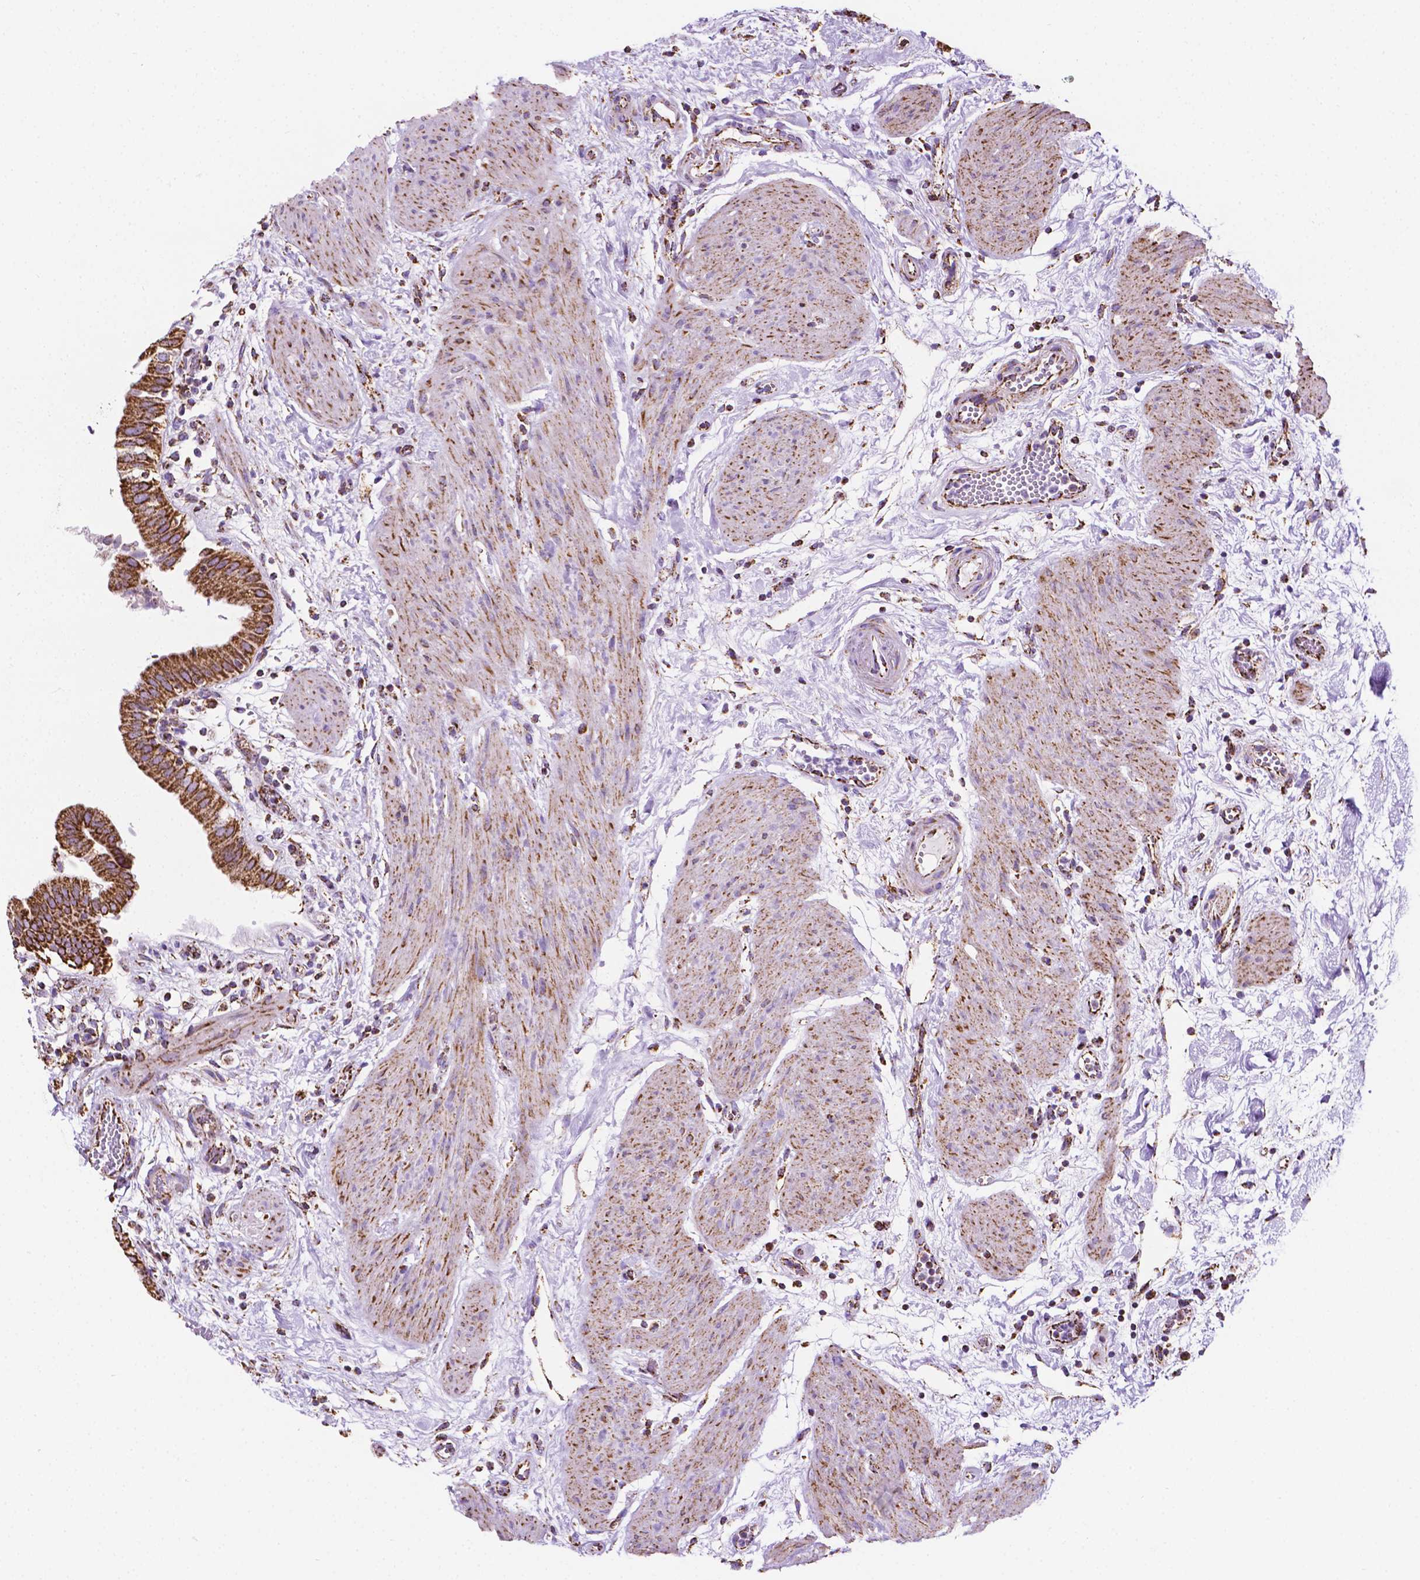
{"staining": {"intensity": "strong", "quantity": ">75%", "location": "cytoplasmic/membranous"}, "tissue": "gallbladder", "cell_type": "Glandular cells", "image_type": "normal", "snomed": [{"axis": "morphology", "description": "Normal tissue, NOS"}, {"axis": "topography", "description": "Gallbladder"}], "caption": "This photomicrograph displays immunohistochemistry (IHC) staining of unremarkable gallbladder, with high strong cytoplasmic/membranous positivity in about >75% of glandular cells.", "gene": "RMDN3", "patient": {"sex": "female", "age": 65}}